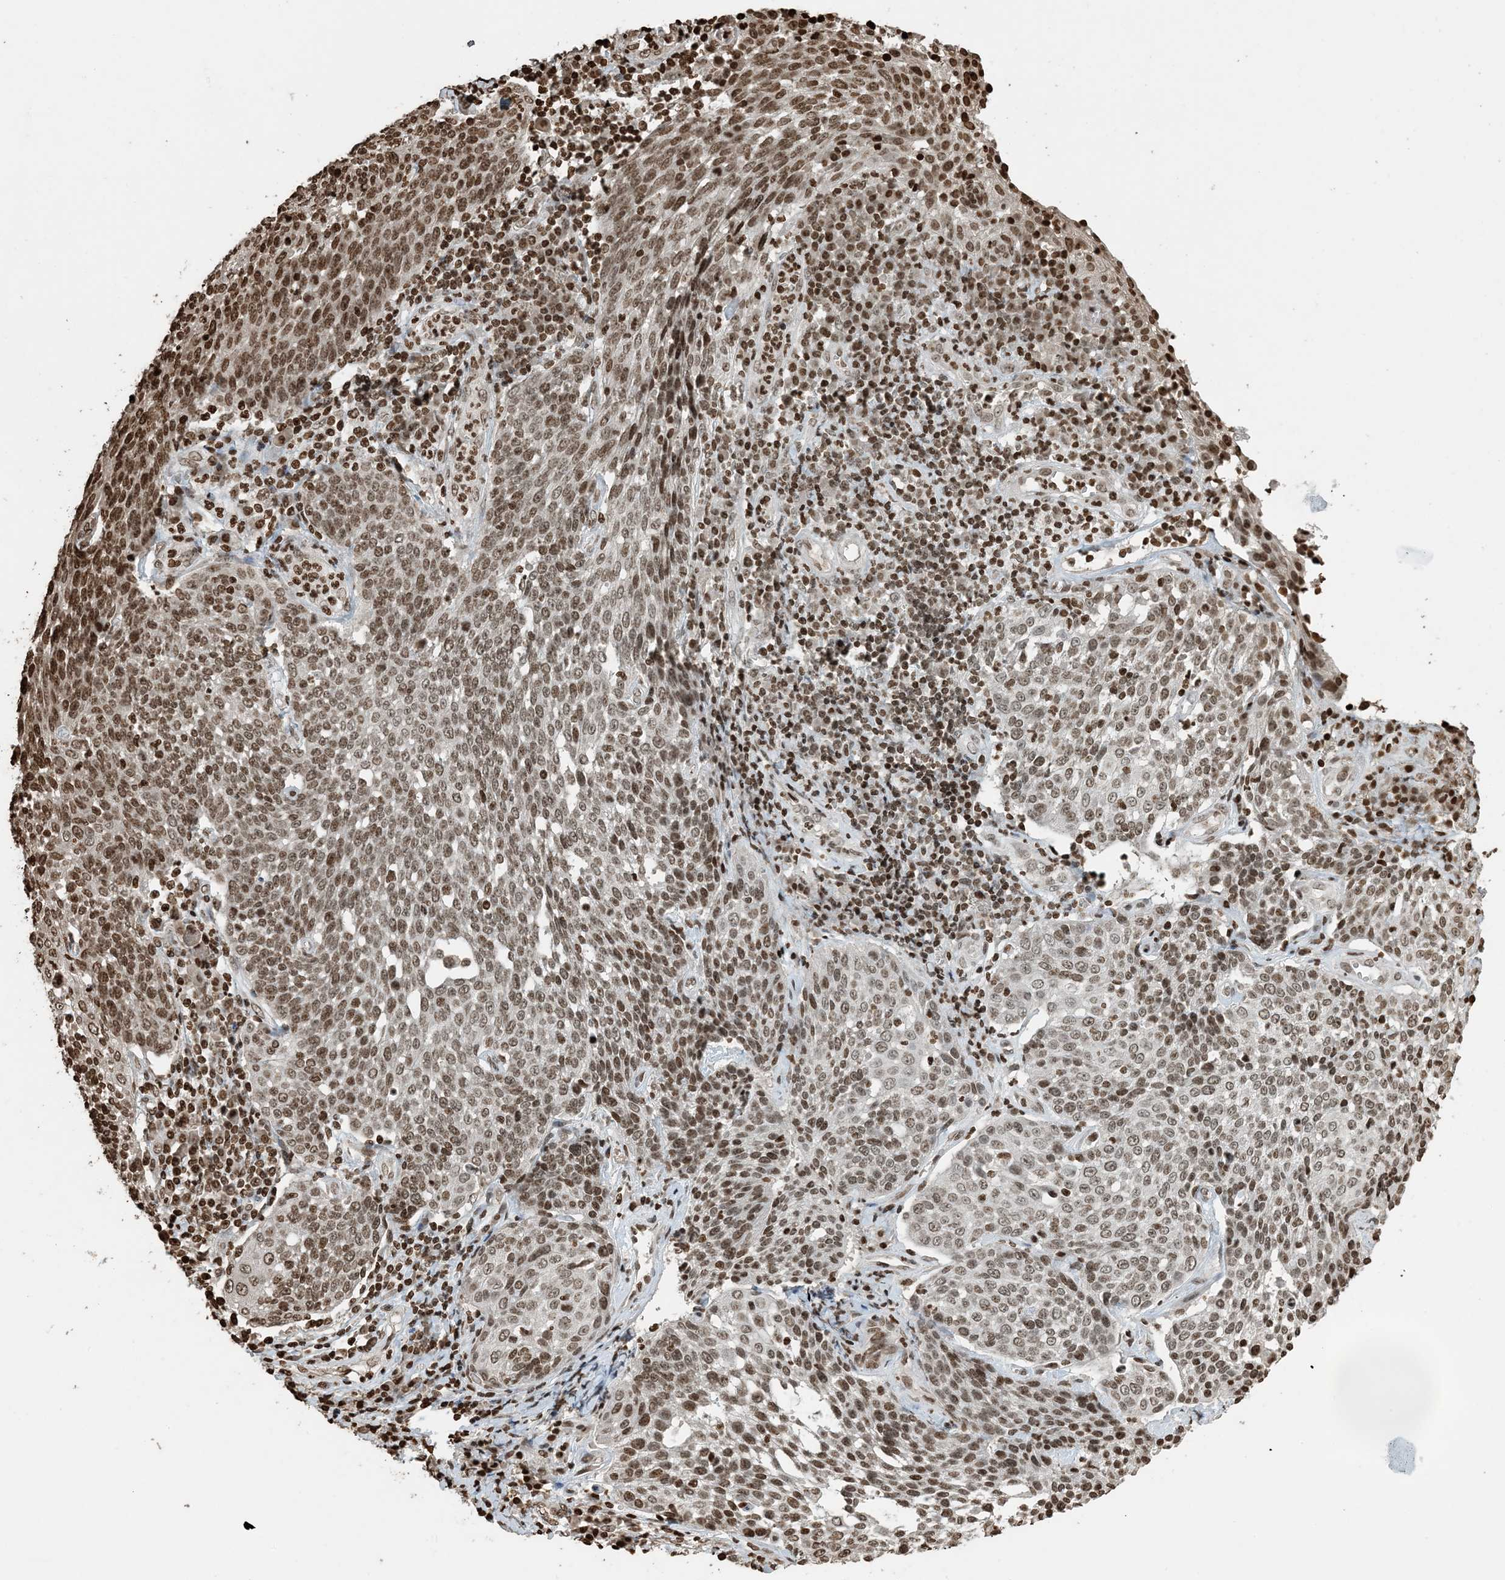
{"staining": {"intensity": "moderate", "quantity": "25%-75%", "location": "nuclear"}, "tissue": "cervical cancer", "cell_type": "Tumor cells", "image_type": "cancer", "snomed": [{"axis": "morphology", "description": "Squamous cell carcinoma, NOS"}, {"axis": "topography", "description": "Cervix"}], "caption": "DAB immunohistochemical staining of human cervical cancer reveals moderate nuclear protein expression in approximately 25%-75% of tumor cells.", "gene": "H3-3B", "patient": {"sex": "female", "age": 34}}